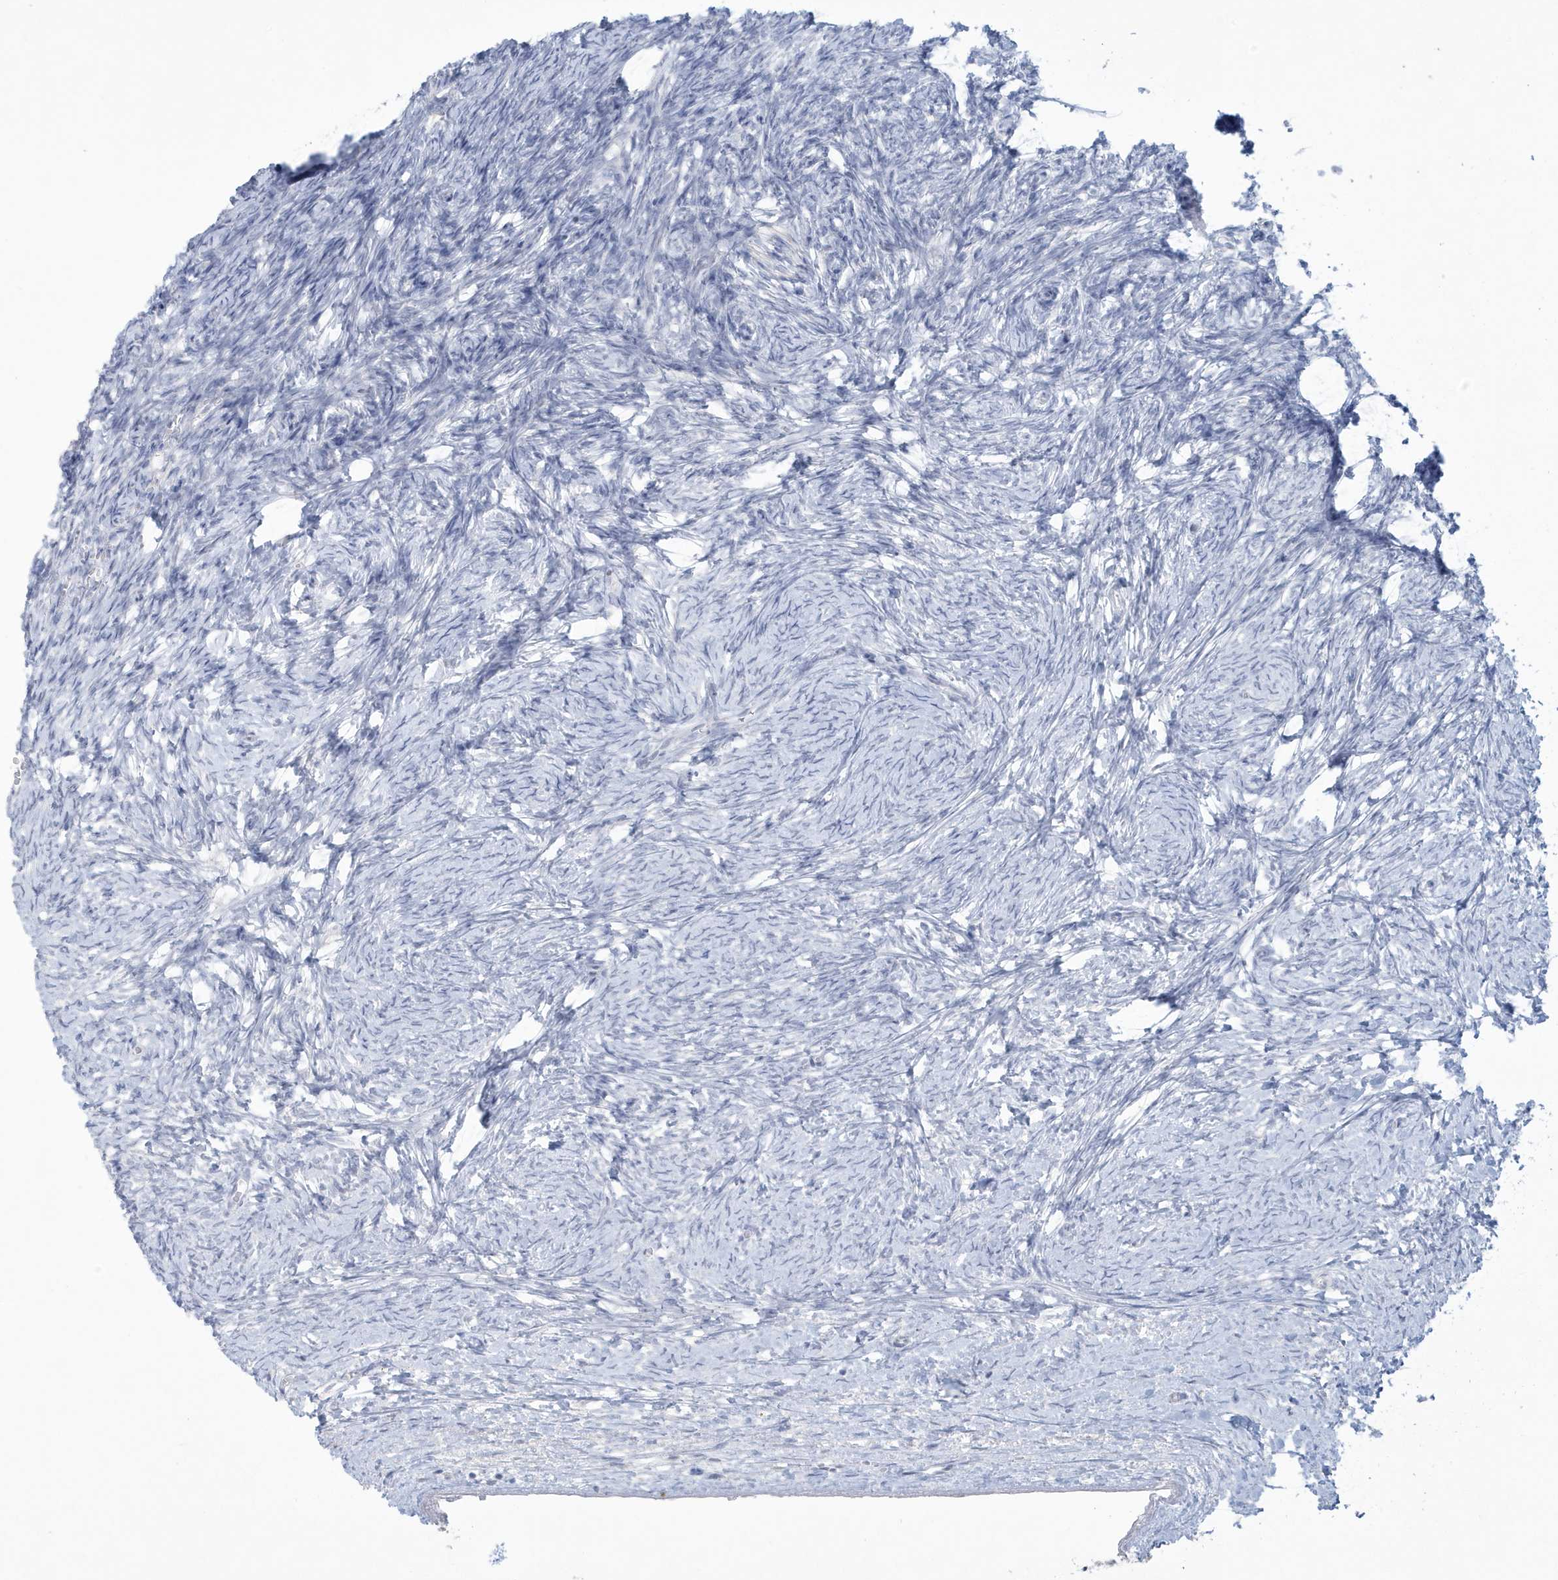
{"staining": {"intensity": "negative", "quantity": "none", "location": "none"}, "tissue": "ovary", "cell_type": "Ovarian stroma cells", "image_type": "normal", "snomed": [{"axis": "morphology", "description": "Normal tissue, NOS"}, {"axis": "morphology", "description": "Developmental malformation"}, {"axis": "topography", "description": "Ovary"}], "caption": "This is an immunohistochemistry micrograph of normal ovary. There is no expression in ovarian stroma cells.", "gene": "HERC6", "patient": {"sex": "female", "age": 39}}